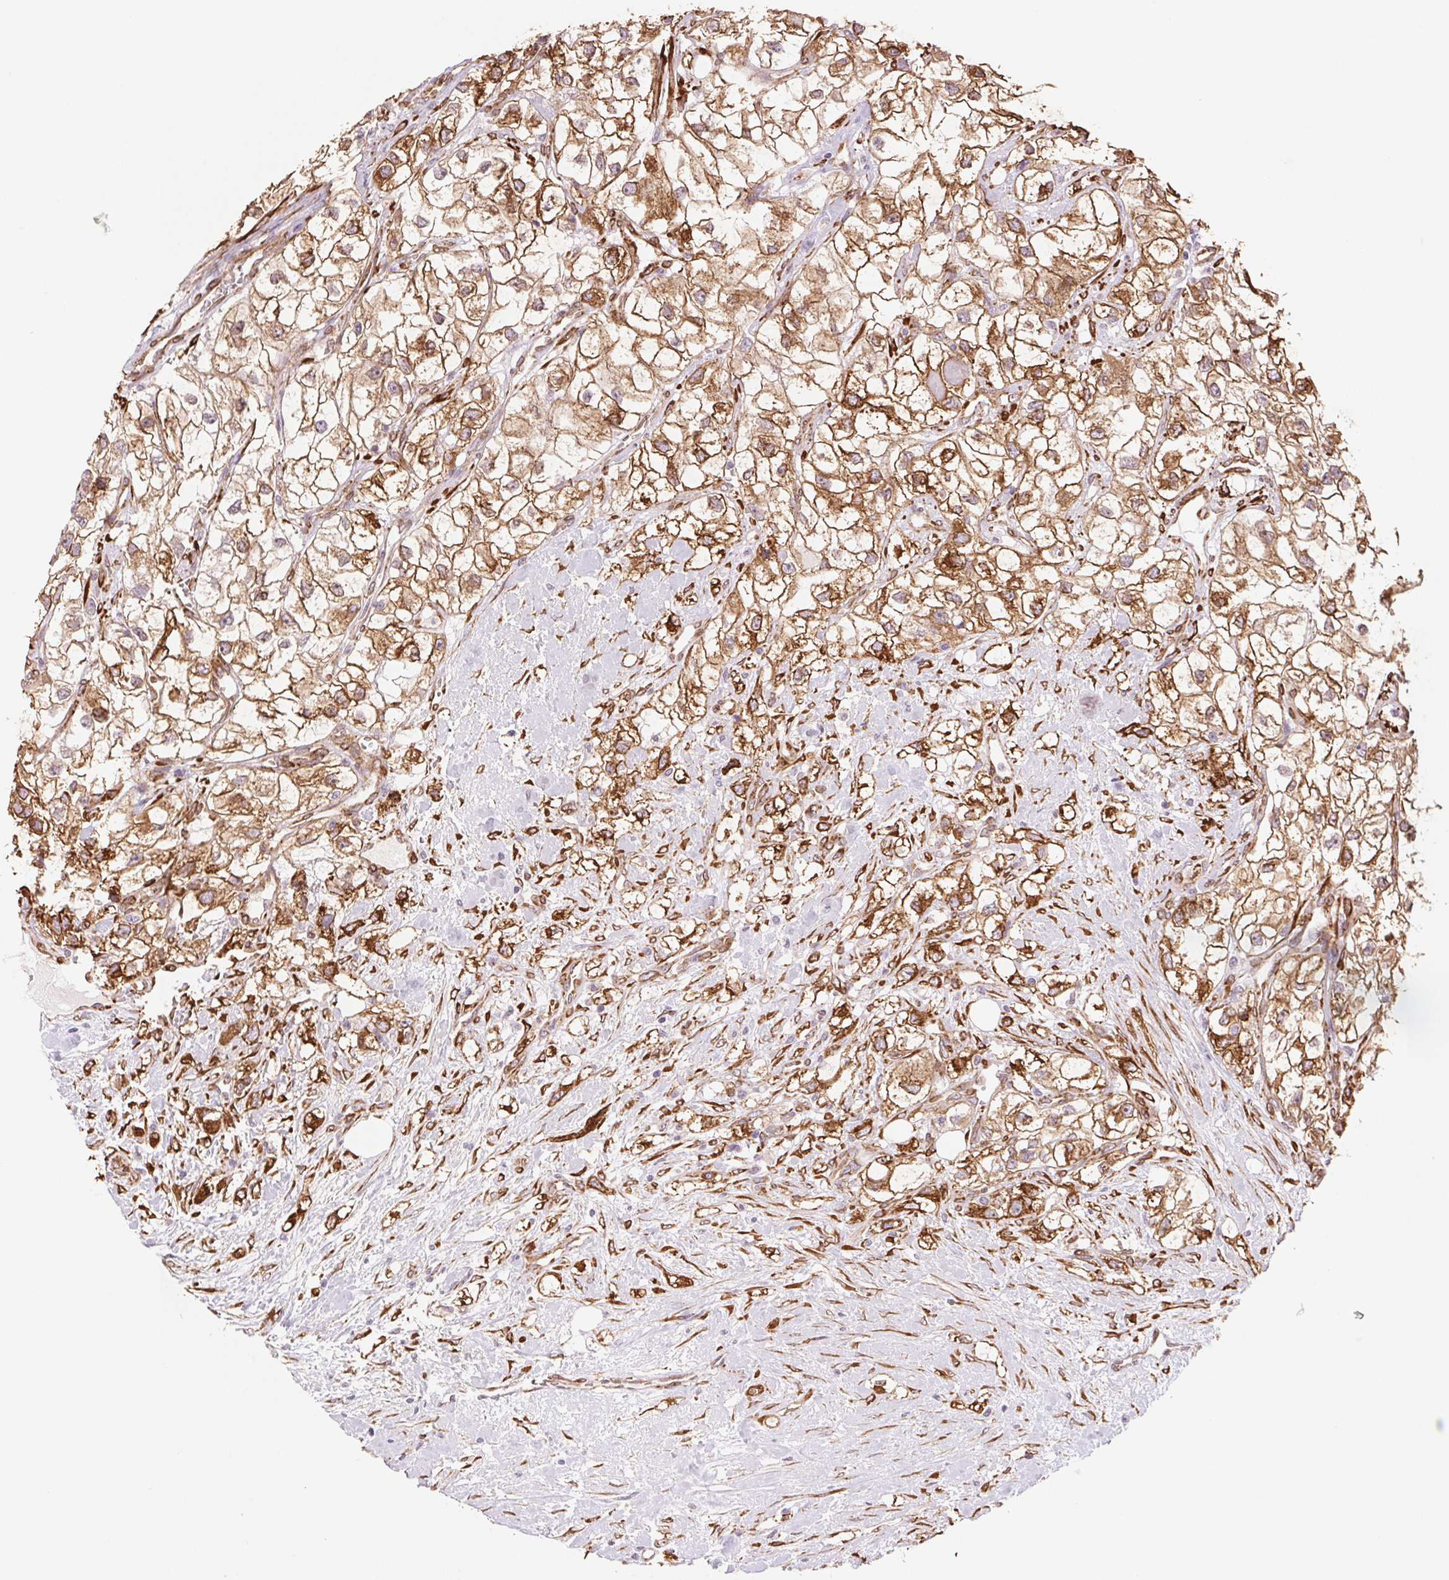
{"staining": {"intensity": "moderate", "quantity": ">75%", "location": "cytoplasmic/membranous"}, "tissue": "renal cancer", "cell_type": "Tumor cells", "image_type": "cancer", "snomed": [{"axis": "morphology", "description": "Adenocarcinoma, NOS"}, {"axis": "topography", "description": "Kidney"}], "caption": "Protein expression analysis of renal cancer (adenocarcinoma) exhibits moderate cytoplasmic/membranous staining in about >75% of tumor cells. The protein of interest is shown in brown color, while the nuclei are stained blue.", "gene": "FKBP10", "patient": {"sex": "male", "age": 59}}